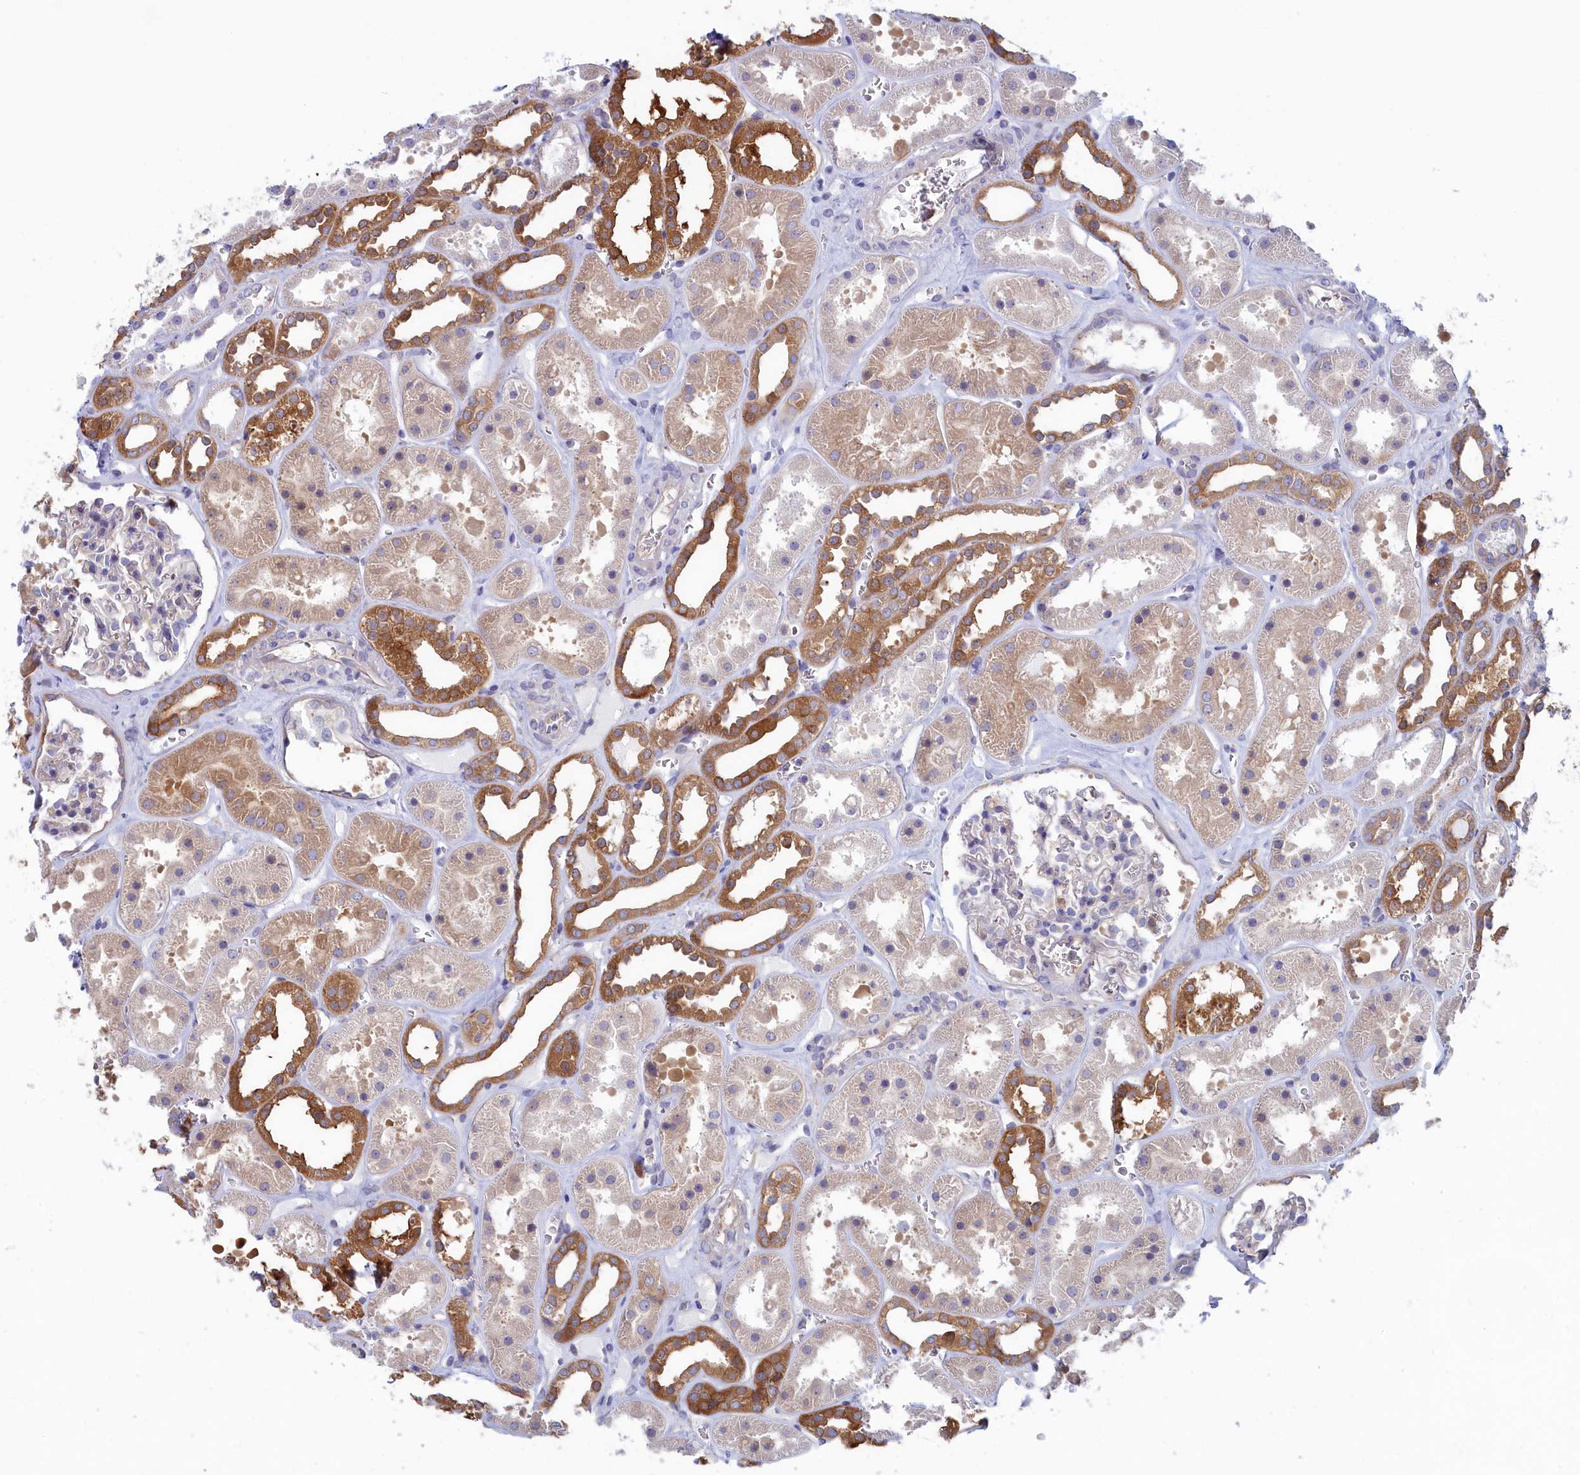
{"staining": {"intensity": "negative", "quantity": "none", "location": "none"}, "tissue": "kidney", "cell_type": "Cells in glomeruli", "image_type": "normal", "snomed": [{"axis": "morphology", "description": "Normal tissue, NOS"}, {"axis": "topography", "description": "Kidney"}], "caption": "Histopathology image shows no significant protein positivity in cells in glomeruli of unremarkable kidney.", "gene": "SYNDIG1L", "patient": {"sex": "female", "age": 41}}